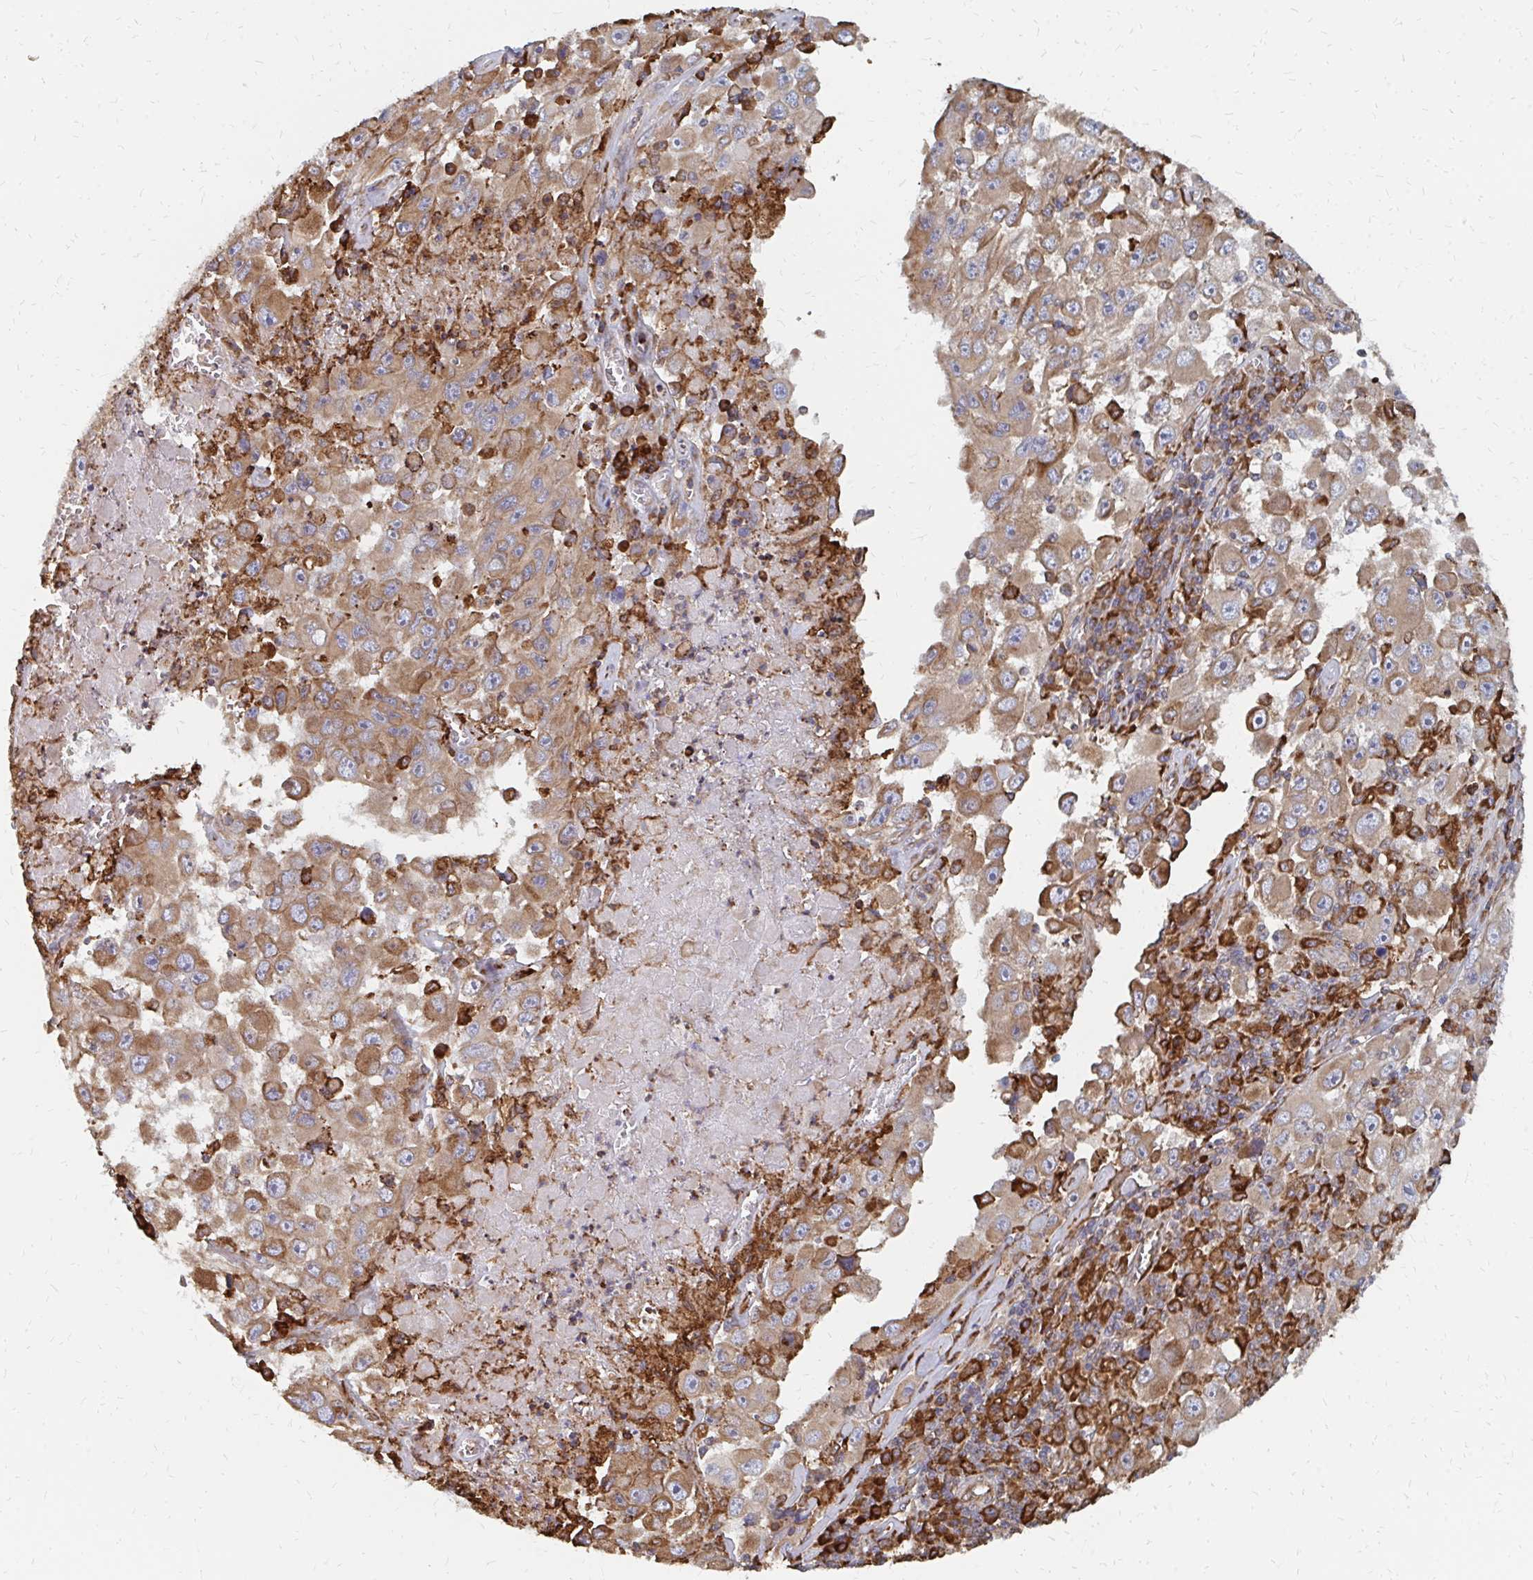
{"staining": {"intensity": "moderate", "quantity": ">75%", "location": "cytoplasmic/membranous"}, "tissue": "melanoma", "cell_type": "Tumor cells", "image_type": "cancer", "snomed": [{"axis": "morphology", "description": "Malignant melanoma, Metastatic site"}, {"axis": "topography", "description": "Lymph node"}], "caption": "This is an image of immunohistochemistry (IHC) staining of melanoma, which shows moderate positivity in the cytoplasmic/membranous of tumor cells.", "gene": "PPP1R13L", "patient": {"sex": "female", "age": 67}}